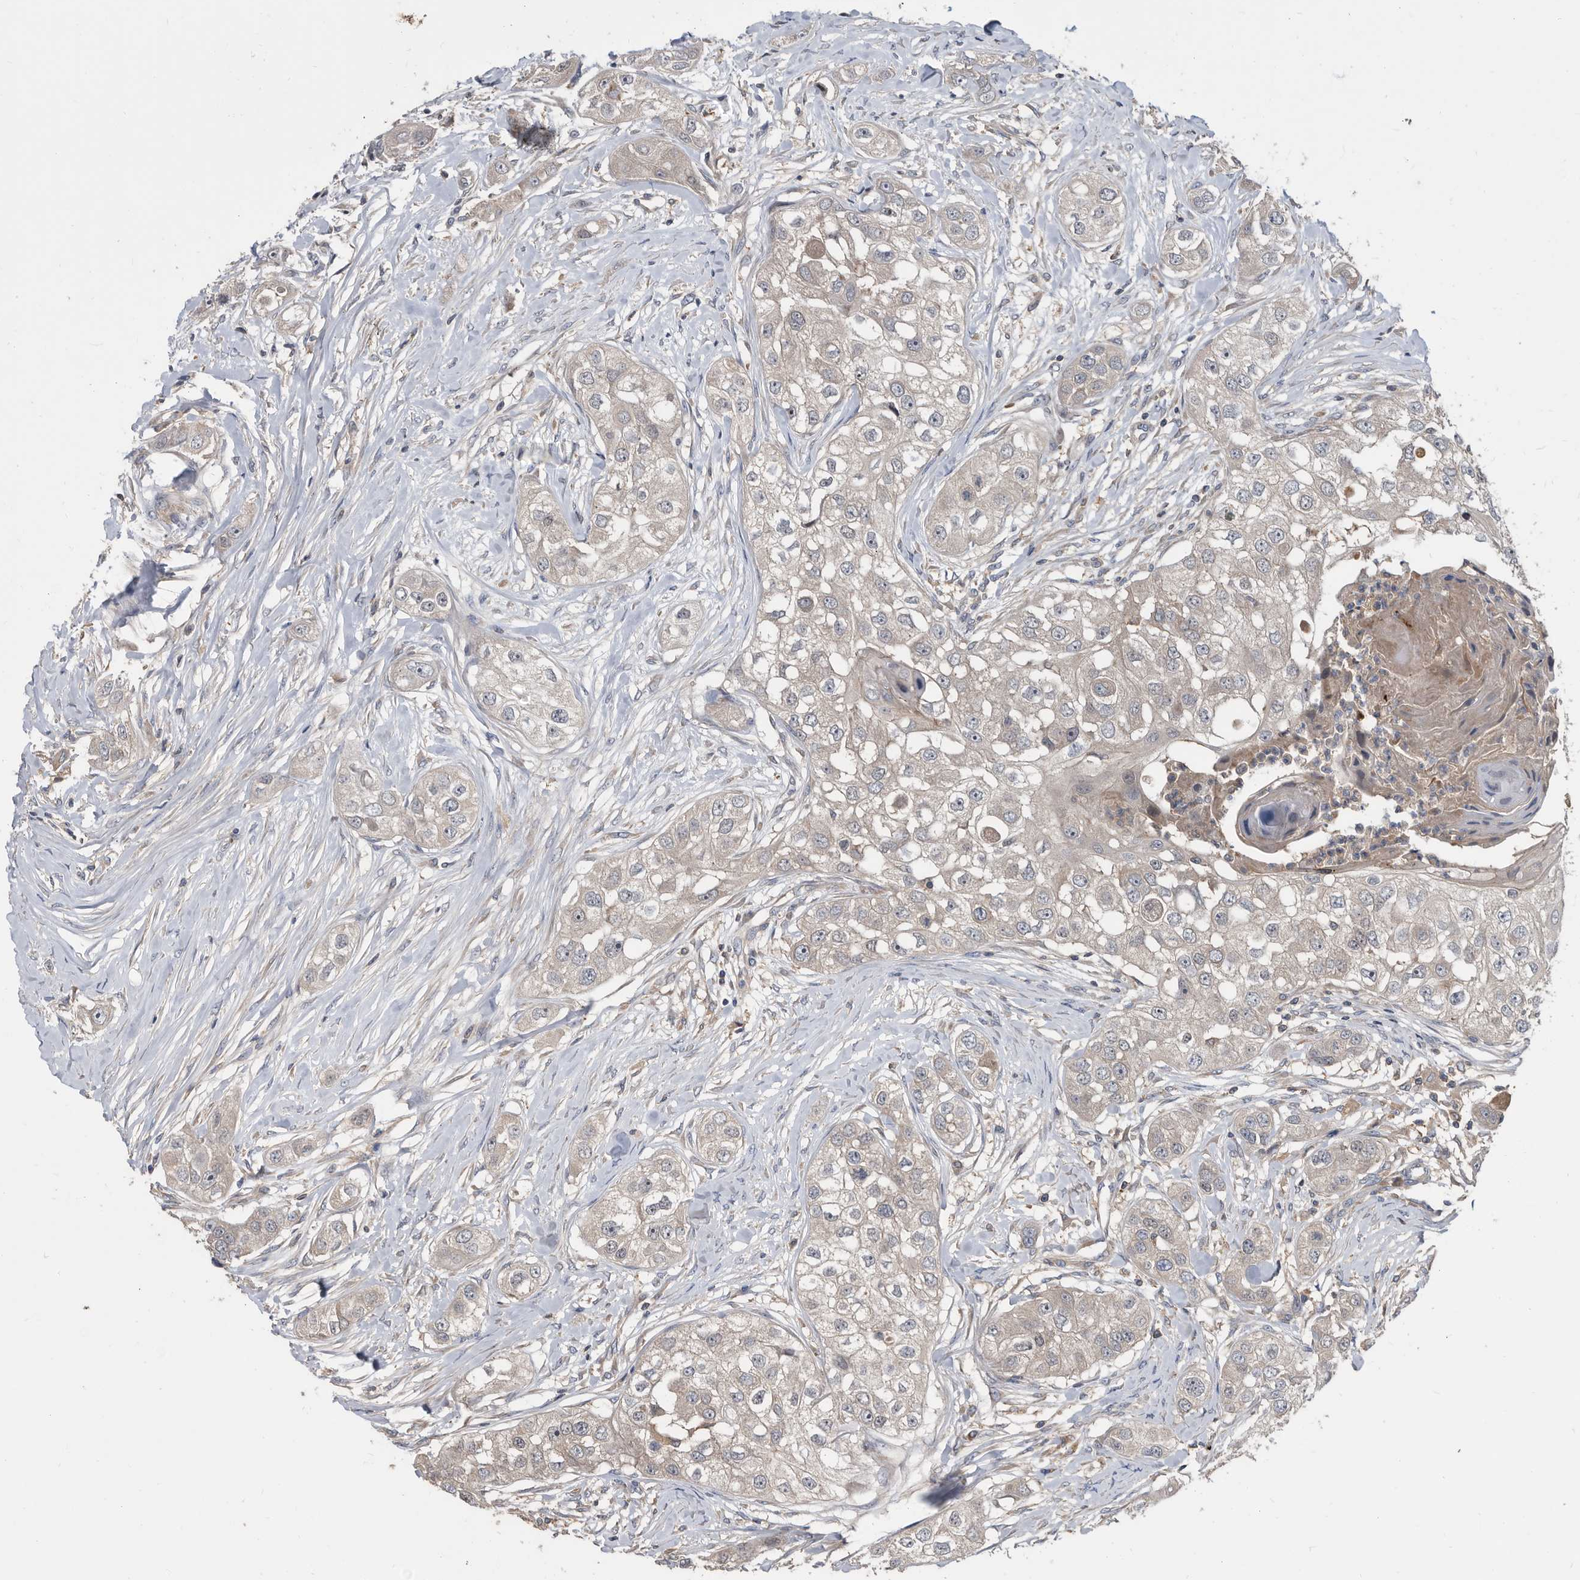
{"staining": {"intensity": "weak", "quantity": "<25%", "location": "cytoplasmic/membranous"}, "tissue": "head and neck cancer", "cell_type": "Tumor cells", "image_type": "cancer", "snomed": [{"axis": "morphology", "description": "Normal tissue, NOS"}, {"axis": "morphology", "description": "Squamous cell carcinoma, NOS"}, {"axis": "topography", "description": "Skeletal muscle"}, {"axis": "topography", "description": "Head-Neck"}], "caption": "IHC photomicrograph of head and neck squamous cell carcinoma stained for a protein (brown), which demonstrates no expression in tumor cells.", "gene": "APEH", "patient": {"sex": "male", "age": 51}}